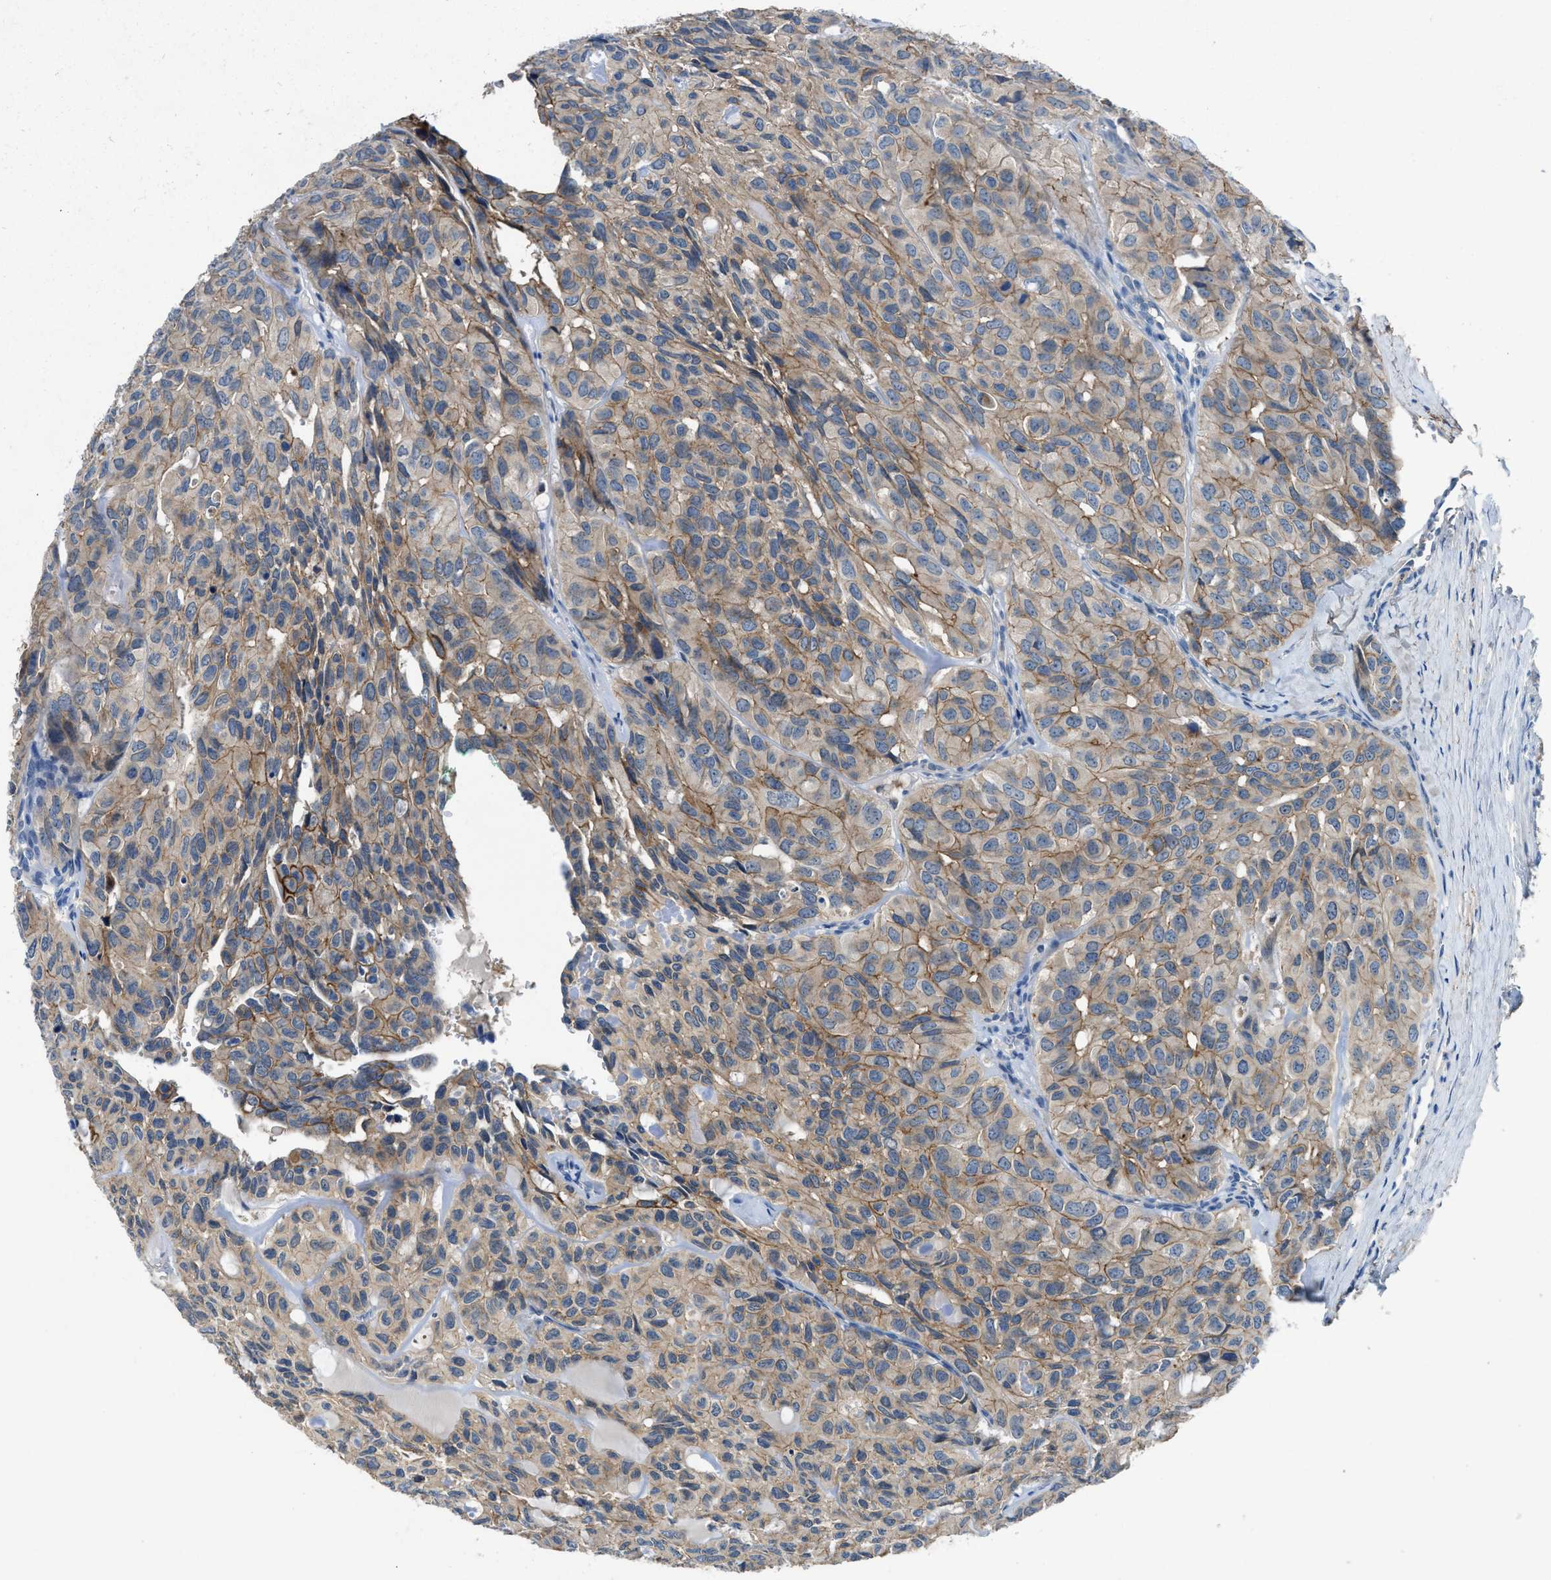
{"staining": {"intensity": "weak", "quantity": ">75%", "location": "cytoplasmic/membranous"}, "tissue": "head and neck cancer", "cell_type": "Tumor cells", "image_type": "cancer", "snomed": [{"axis": "morphology", "description": "Adenocarcinoma, NOS"}, {"axis": "topography", "description": "Salivary gland, NOS"}, {"axis": "topography", "description": "Head-Neck"}], "caption": "Protein staining of adenocarcinoma (head and neck) tissue displays weak cytoplasmic/membranous staining in about >75% of tumor cells. (IHC, brightfield microscopy, high magnification).", "gene": "PTGFRN", "patient": {"sex": "female", "age": 76}}